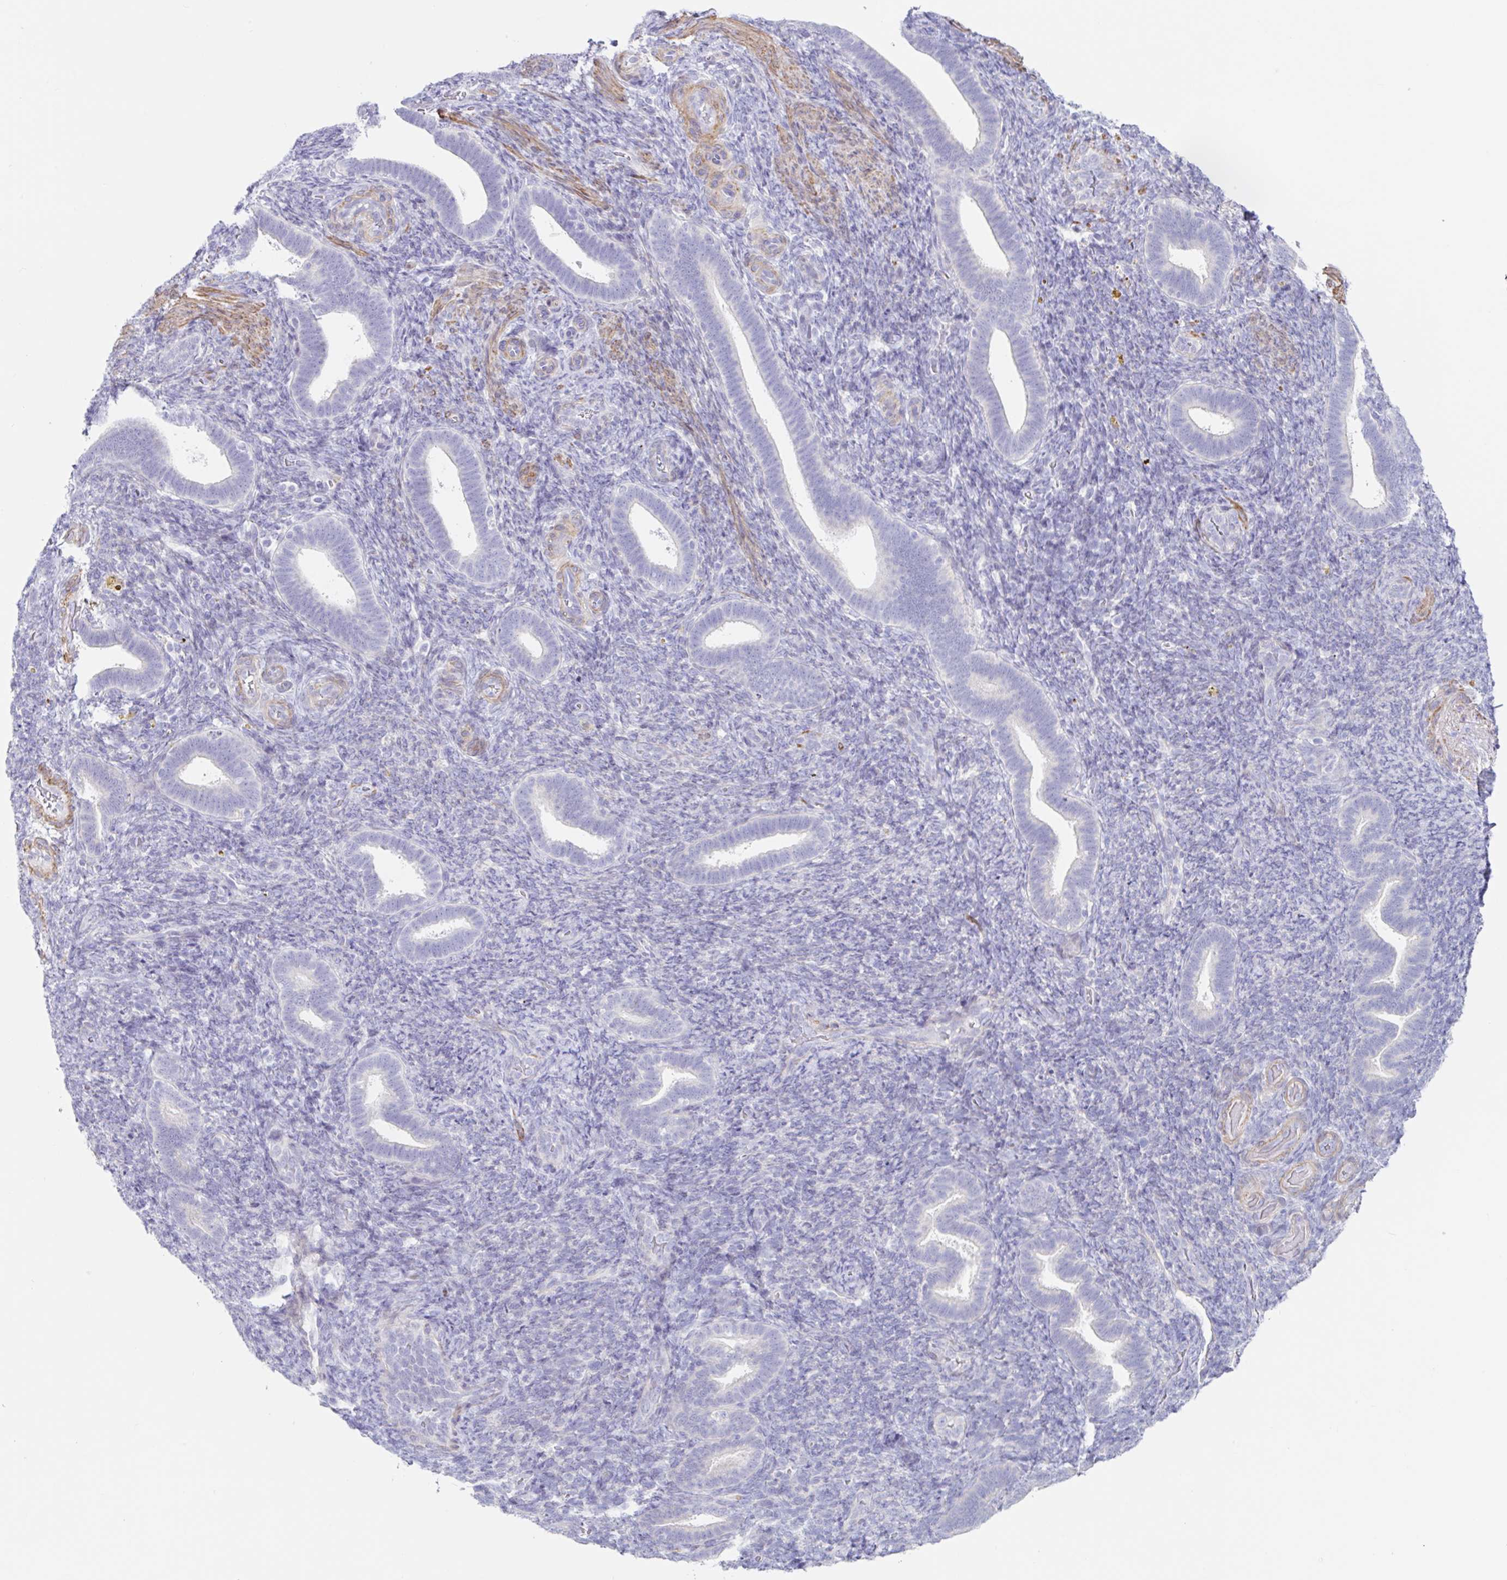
{"staining": {"intensity": "negative", "quantity": "none", "location": "none"}, "tissue": "endometrium", "cell_type": "Cells in endometrial stroma", "image_type": "normal", "snomed": [{"axis": "morphology", "description": "Normal tissue, NOS"}, {"axis": "topography", "description": "Endometrium"}], "caption": "This histopathology image is of normal endometrium stained with IHC to label a protein in brown with the nuclei are counter-stained blue. There is no expression in cells in endometrial stroma.", "gene": "DCAF17", "patient": {"sex": "female", "age": 34}}